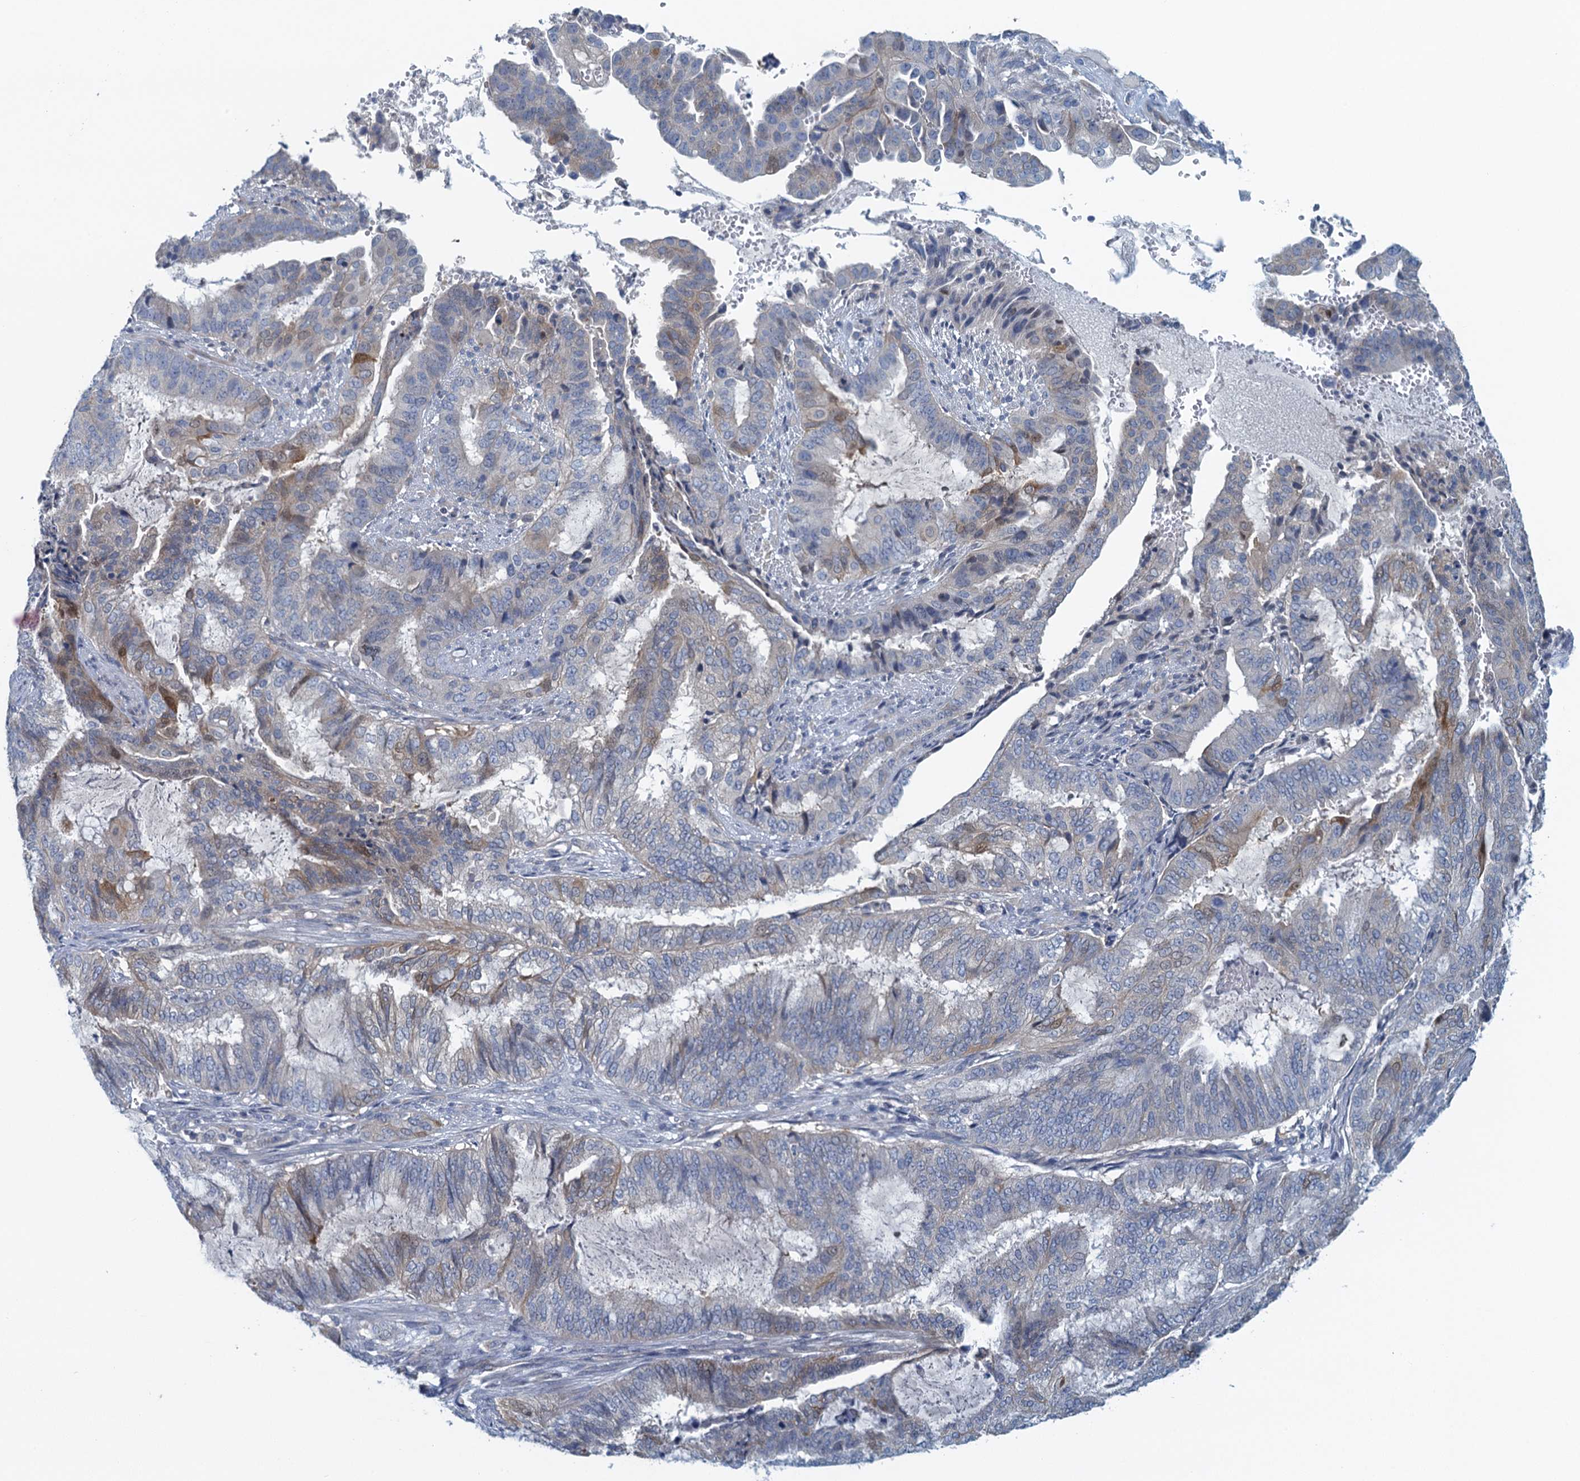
{"staining": {"intensity": "weak", "quantity": "<25%", "location": "cytoplasmic/membranous,nuclear"}, "tissue": "endometrial cancer", "cell_type": "Tumor cells", "image_type": "cancer", "snomed": [{"axis": "morphology", "description": "Adenocarcinoma, NOS"}, {"axis": "topography", "description": "Endometrium"}], "caption": "DAB (3,3'-diaminobenzidine) immunohistochemical staining of human endometrial cancer (adenocarcinoma) shows no significant staining in tumor cells. (DAB (3,3'-diaminobenzidine) immunohistochemistry (IHC), high magnification).", "gene": "NCKAP1L", "patient": {"sex": "female", "age": 51}}